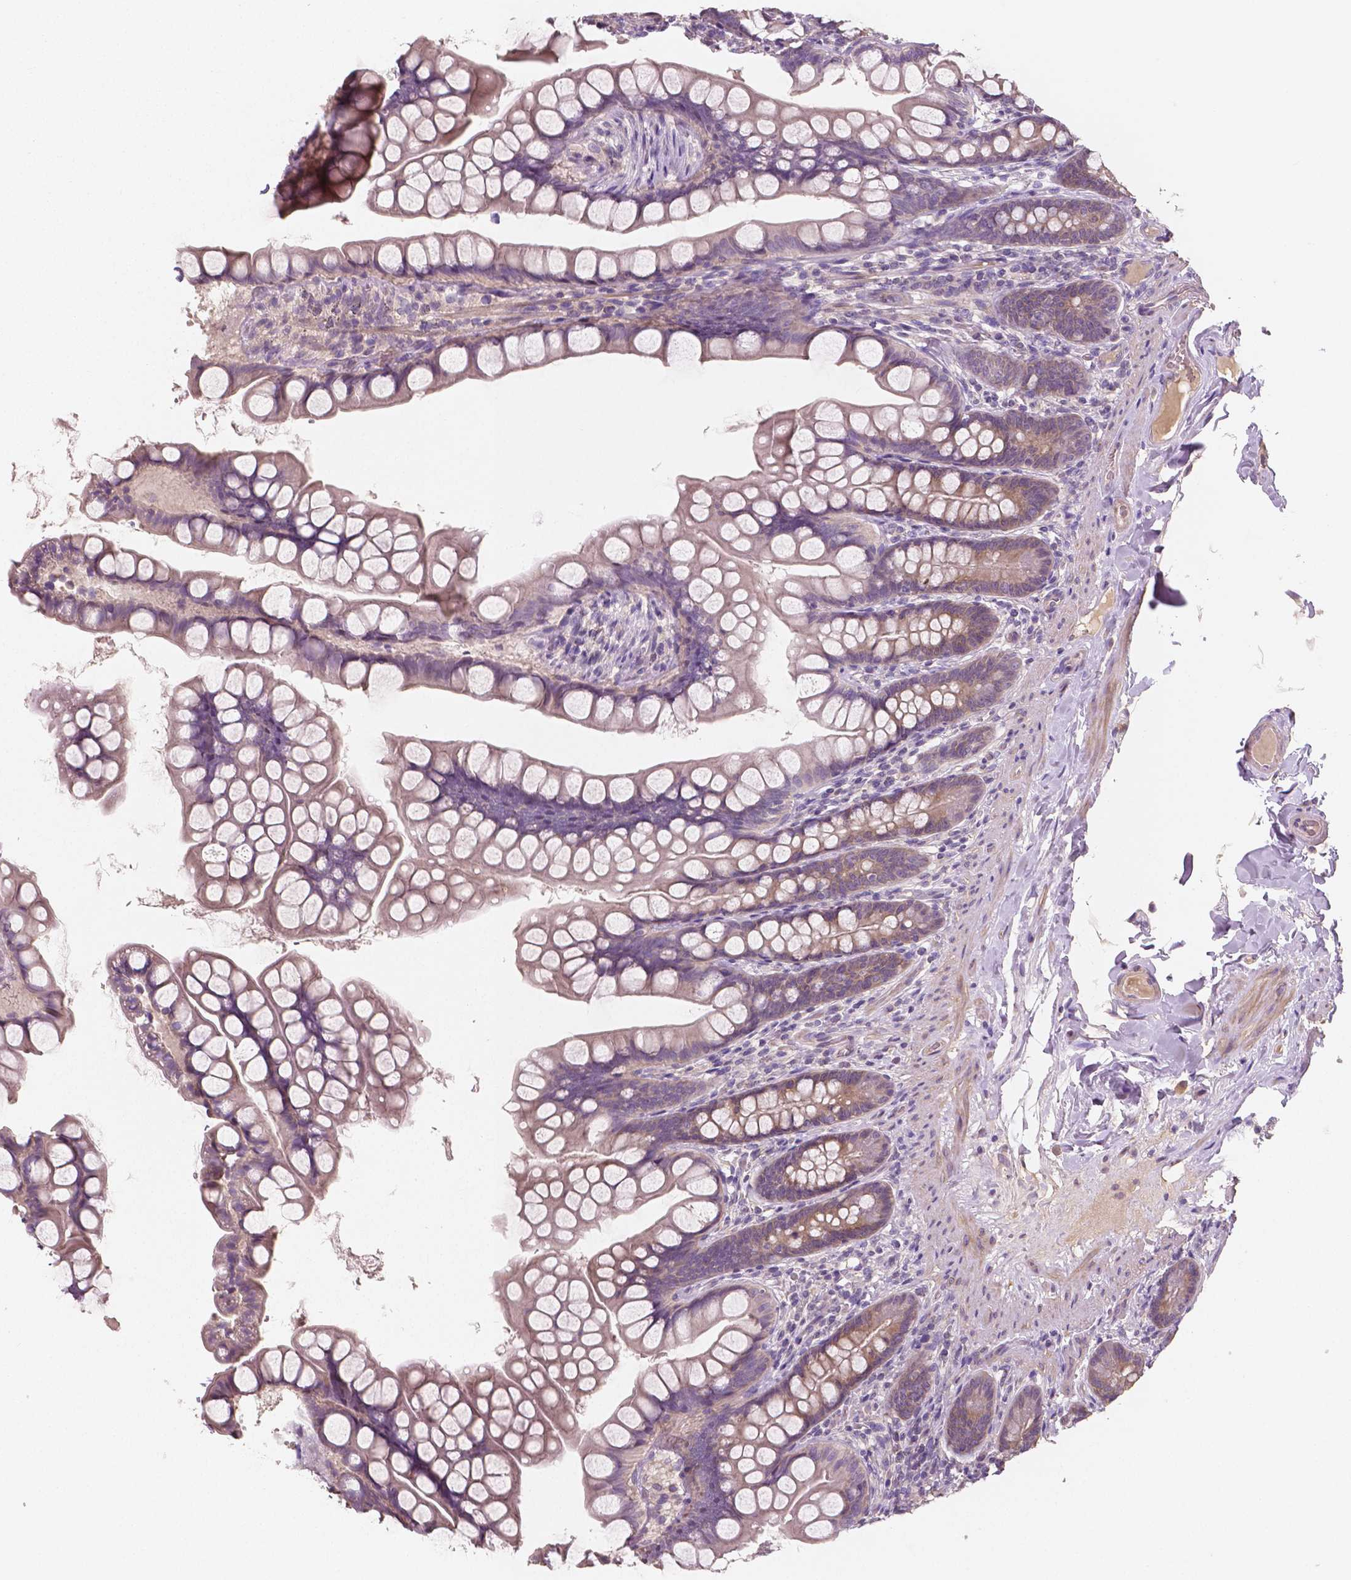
{"staining": {"intensity": "weak", "quantity": "25%-75%", "location": "cytoplasmic/membranous"}, "tissue": "small intestine", "cell_type": "Glandular cells", "image_type": "normal", "snomed": [{"axis": "morphology", "description": "Normal tissue, NOS"}, {"axis": "topography", "description": "Small intestine"}], "caption": "Protein analysis of unremarkable small intestine reveals weak cytoplasmic/membranous expression in approximately 25%-75% of glandular cells.", "gene": "LSM14B", "patient": {"sex": "male", "age": 70}}